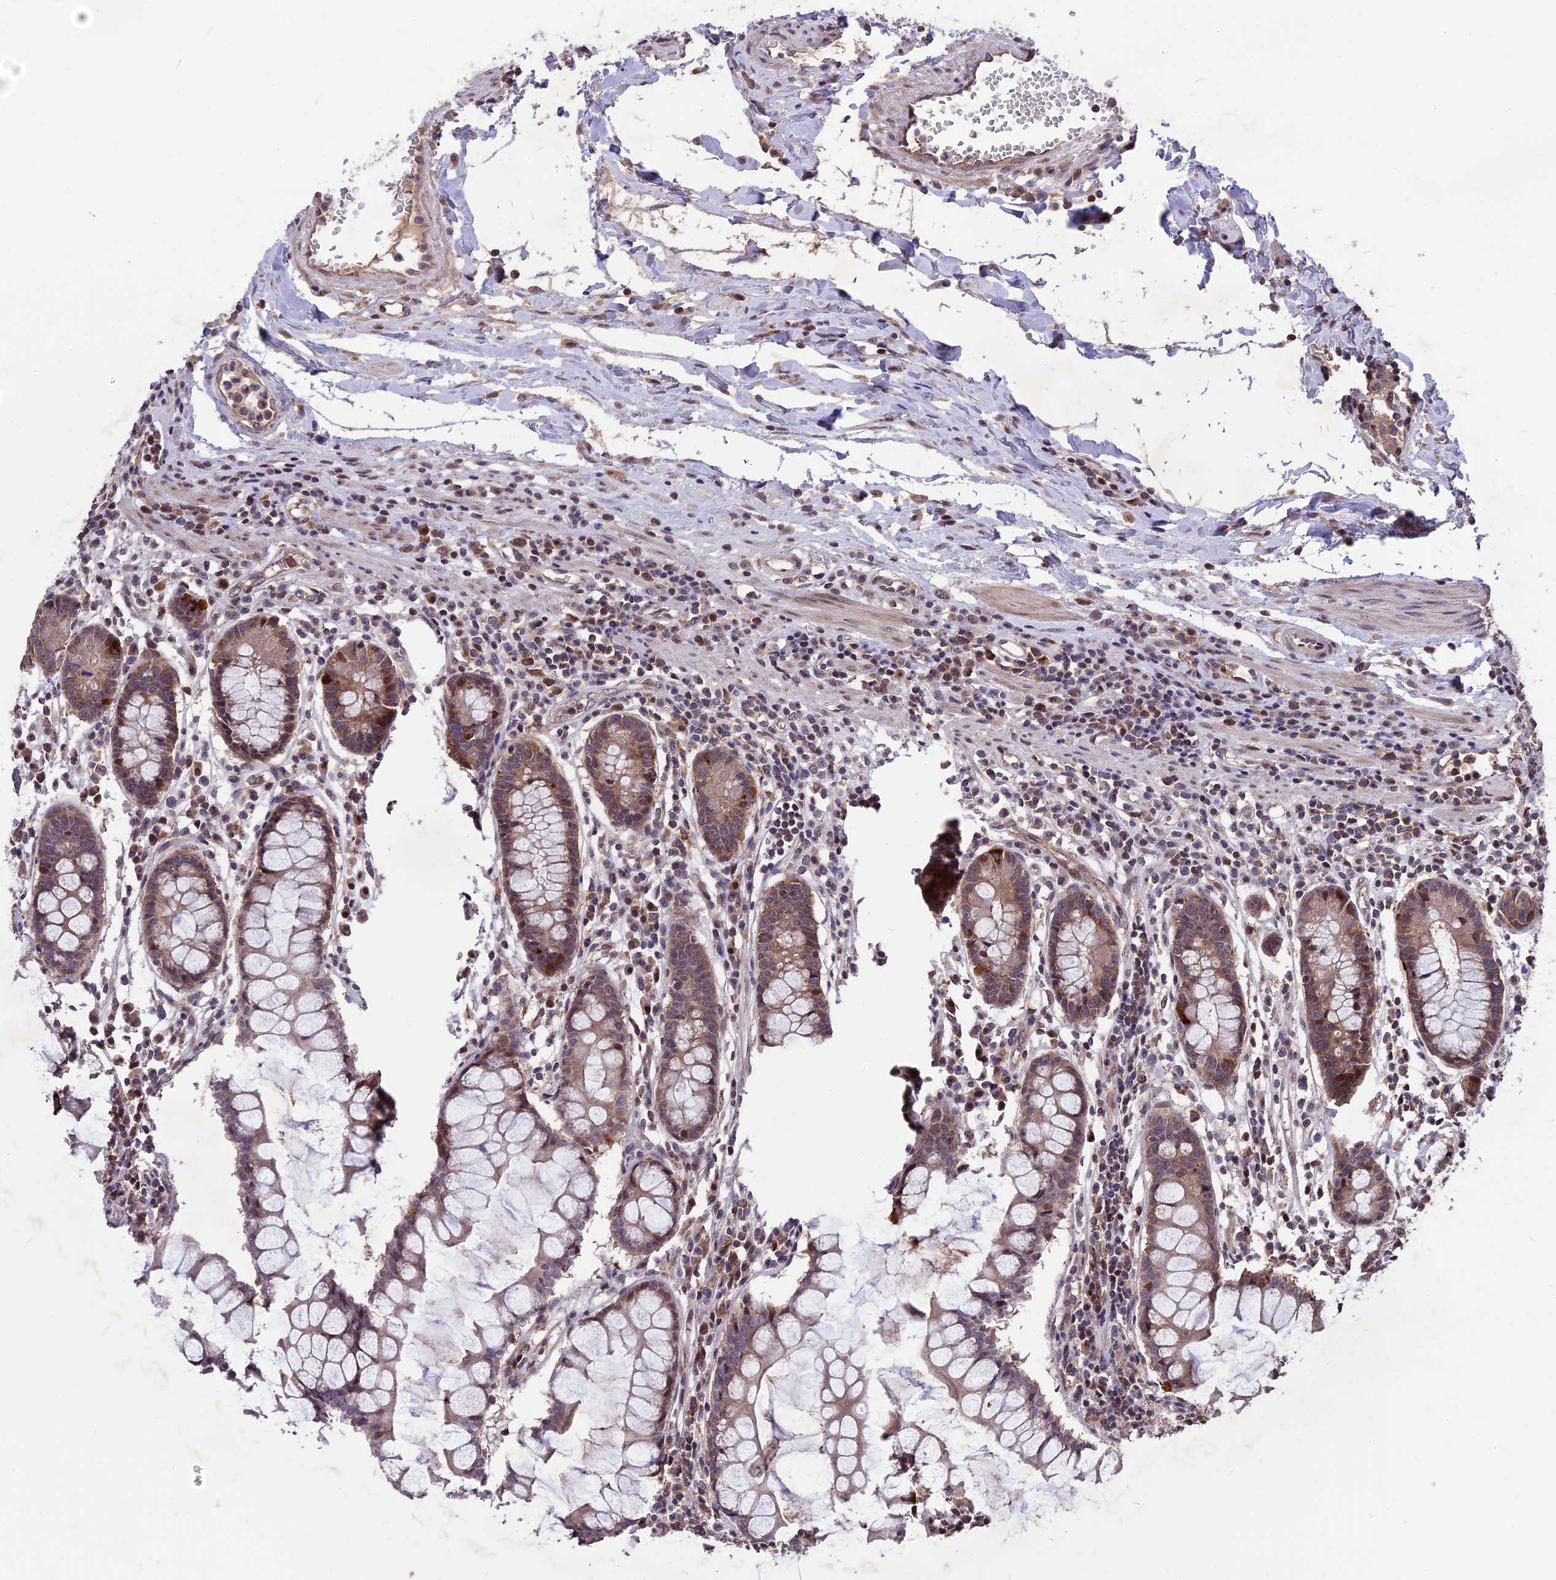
{"staining": {"intensity": "moderate", "quantity": ">75%", "location": "cytoplasmic/membranous"}, "tissue": "colon", "cell_type": "Endothelial cells", "image_type": "normal", "snomed": [{"axis": "morphology", "description": "Normal tissue, NOS"}, {"axis": "morphology", "description": "Adenocarcinoma, NOS"}, {"axis": "topography", "description": "Colon"}], "caption": "About >75% of endothelial cells in unremarkable human colon display moderate cytoplasmic/membranous protein staining as visualized by brown immunohistochemical staining.", "gene": "ZNF598", "patient": {"sex": "female", "age": 55}}